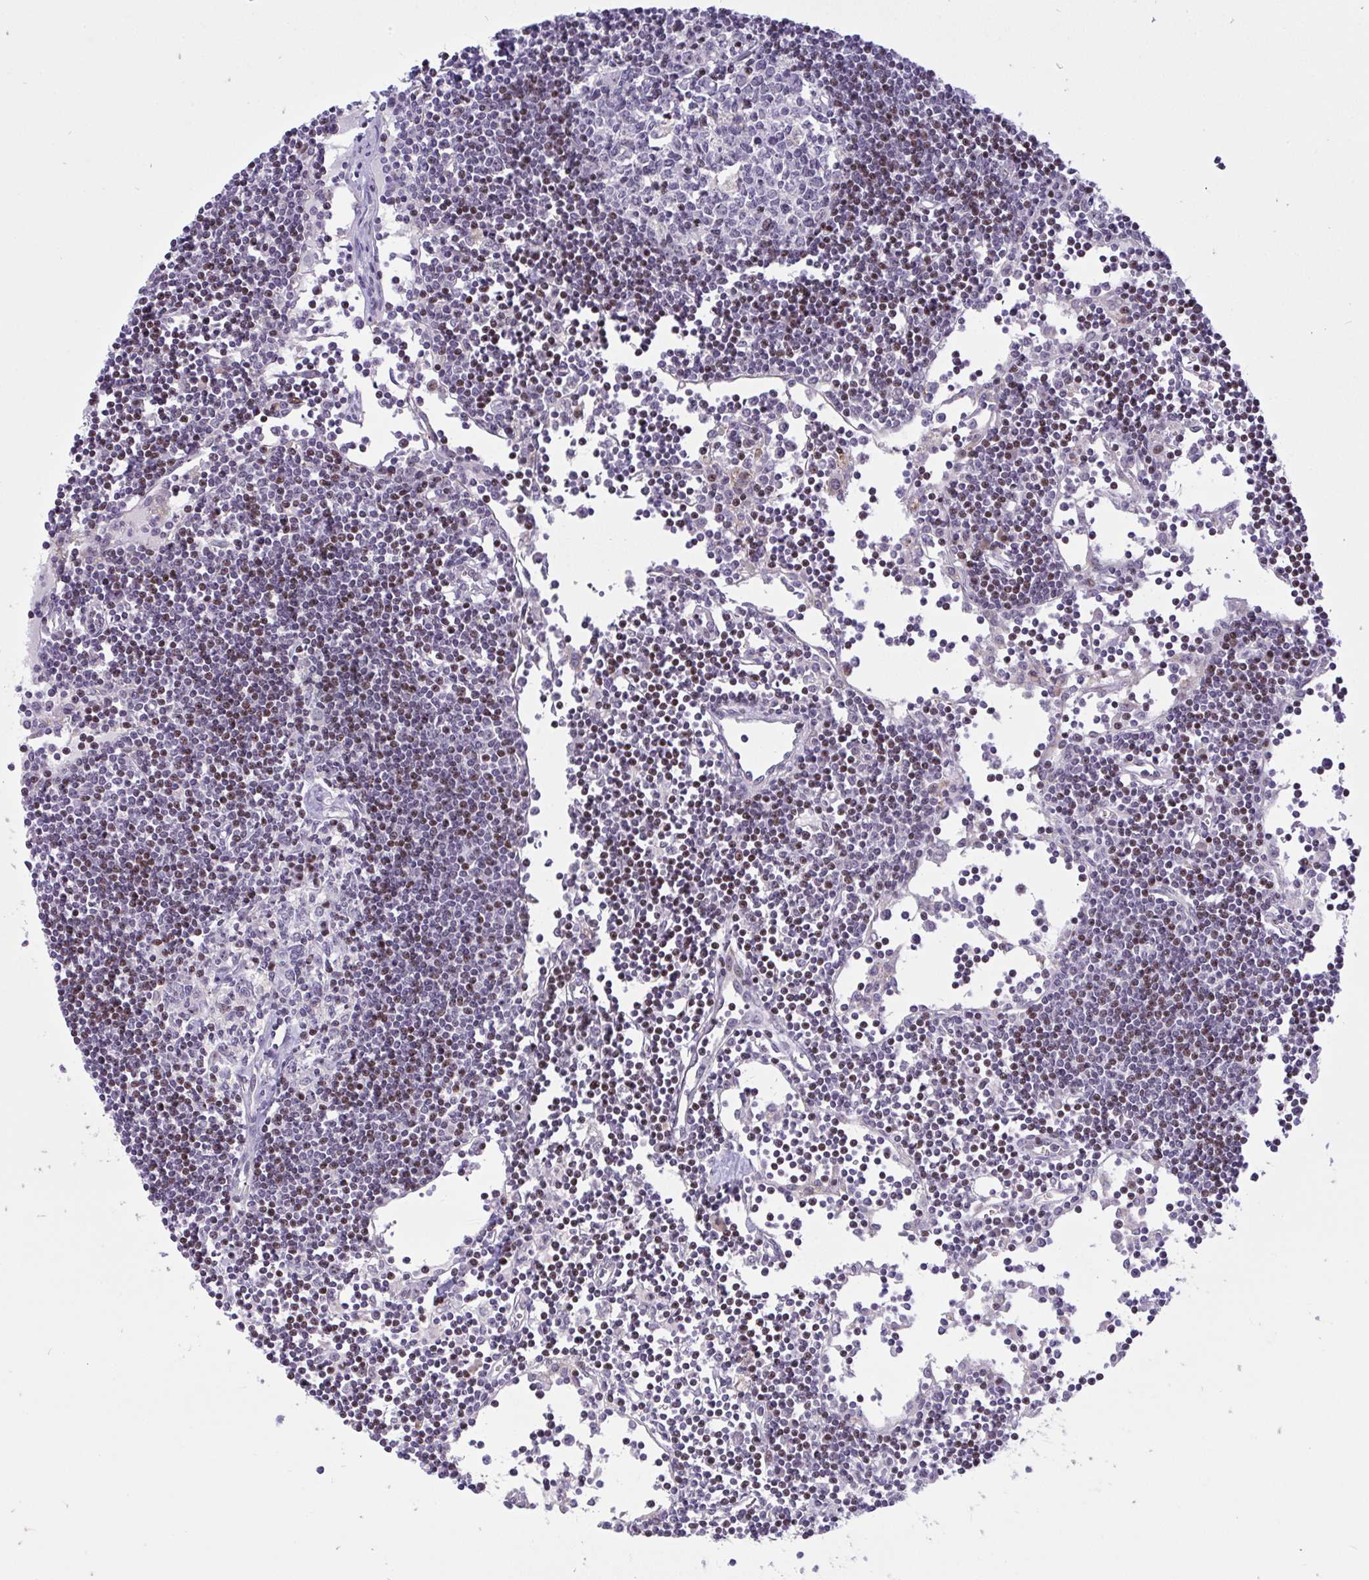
{"staining": {"intensity": "negative", "quantity": "none", "location": "none"}, "tissue": "lymph node", "cell_type": "Germinal center cells", "image_type": "normal", "snomed": [{"axis": "morphology", "description": "Normal tissue, NOS"}, {"axis": "topography", "description": "Lymph node"}], "caption": "IHC histopathology image of benign lymph node stained for a protein (brown), which displays no staining in germinal center cells. Brightfield microscopy of IHC stained with DAB (brown) and hematoxylin (blue), captured at high magnification.", "gene": "PLPPR3", "patient": {"sex": "female", "age": 65}}